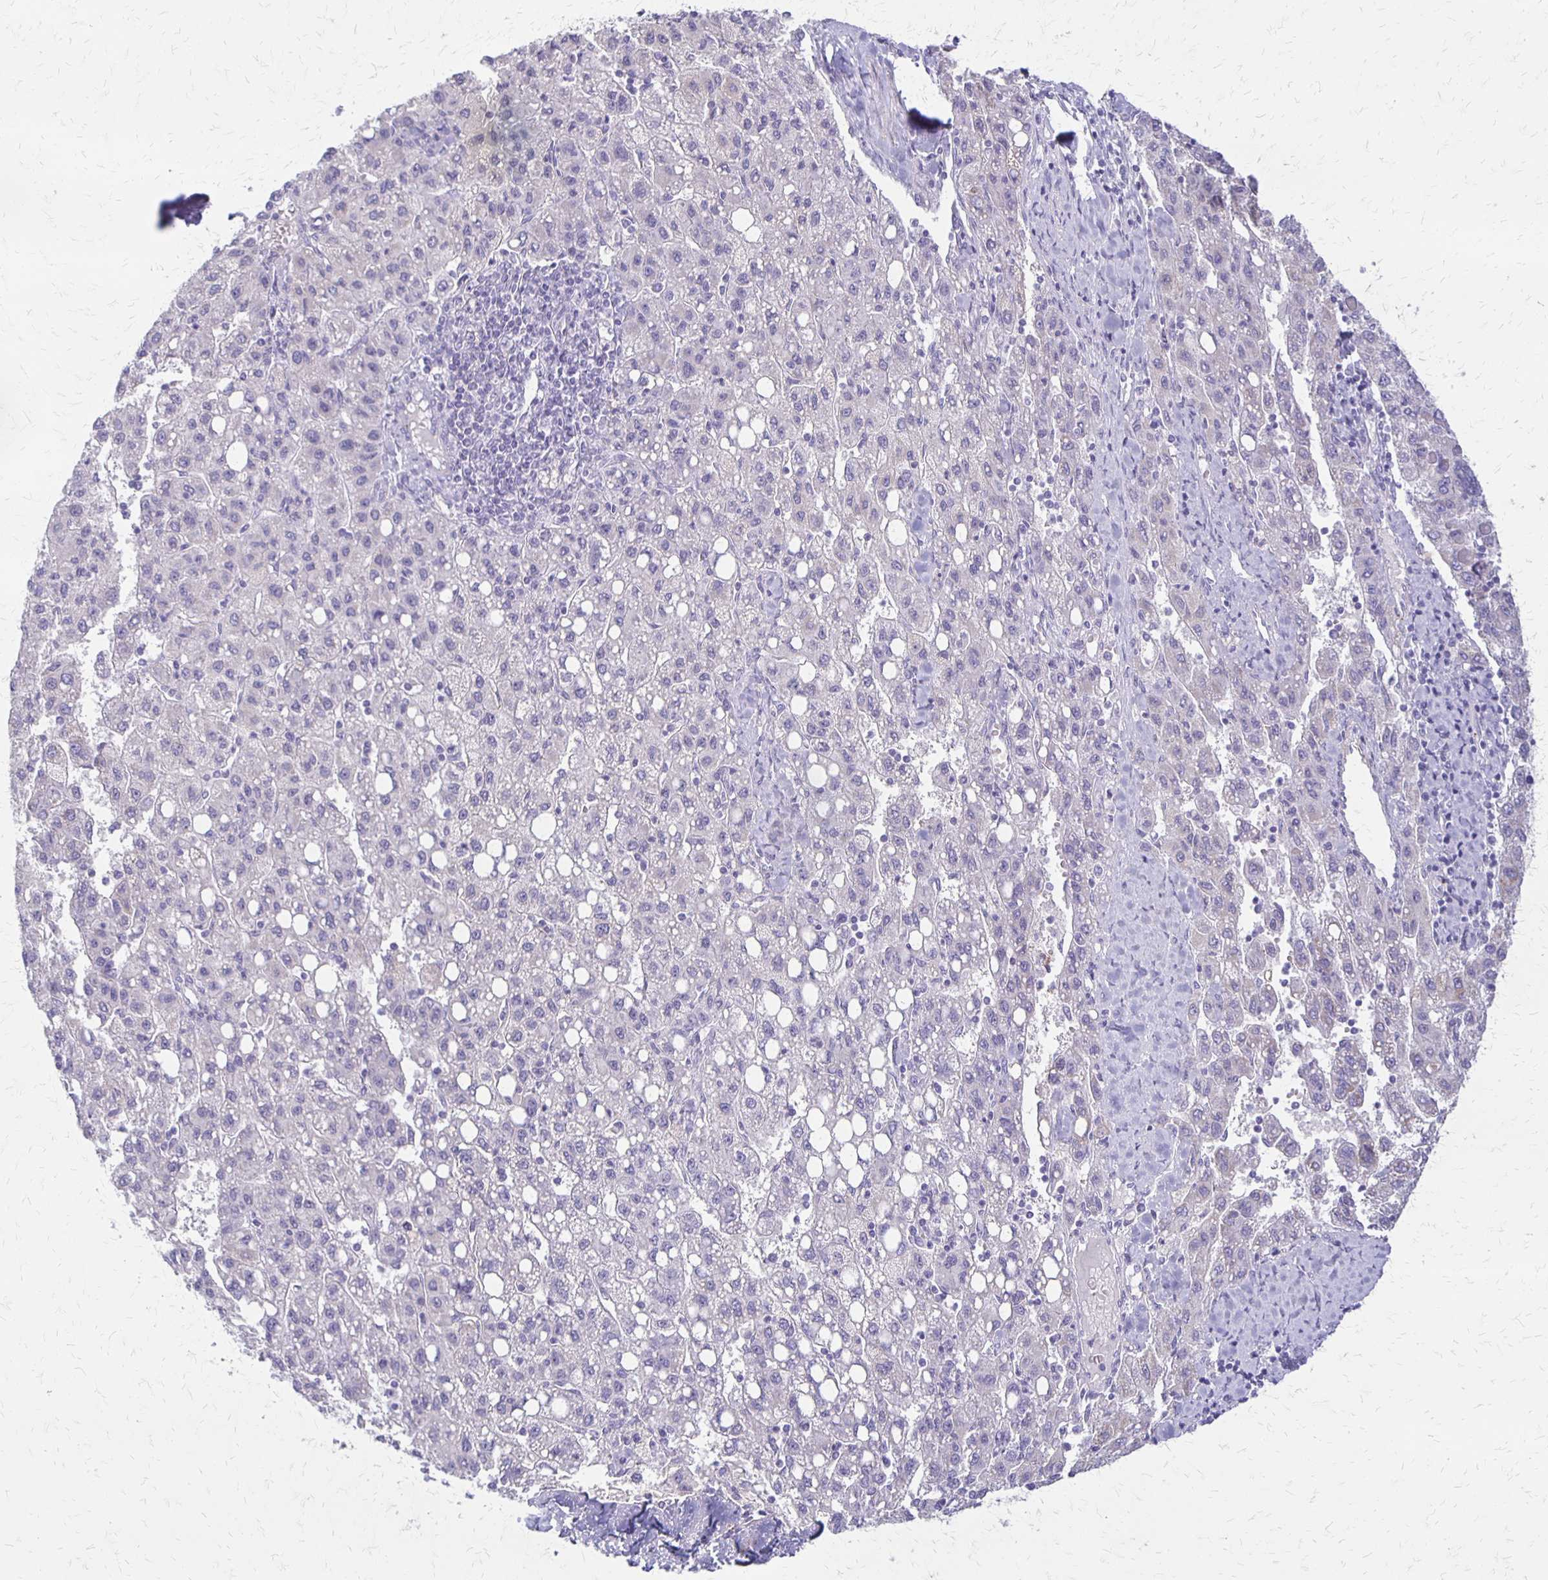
{"staining": {"intensity": "negative", "quantity": "none", "location": "none"}, "tissue": "liver cancer", "cell_type": "Tumor cells", "image_type": "cancer", "snomed": [{"axis": "morphology", "description": "Carcinoma, Hepatocellular, NOS"}, {"axis": "topography", "description": "Liver"}], "caption": "Tumor cells show no significant protein staining in liver cancer. (DAB (3,3'-diaminobenzidine) immunohistochemistry (IHC) with hematoxylin counter stain).", "gene": "RHOC", "patient": {"sex": "female", "age": 82}}